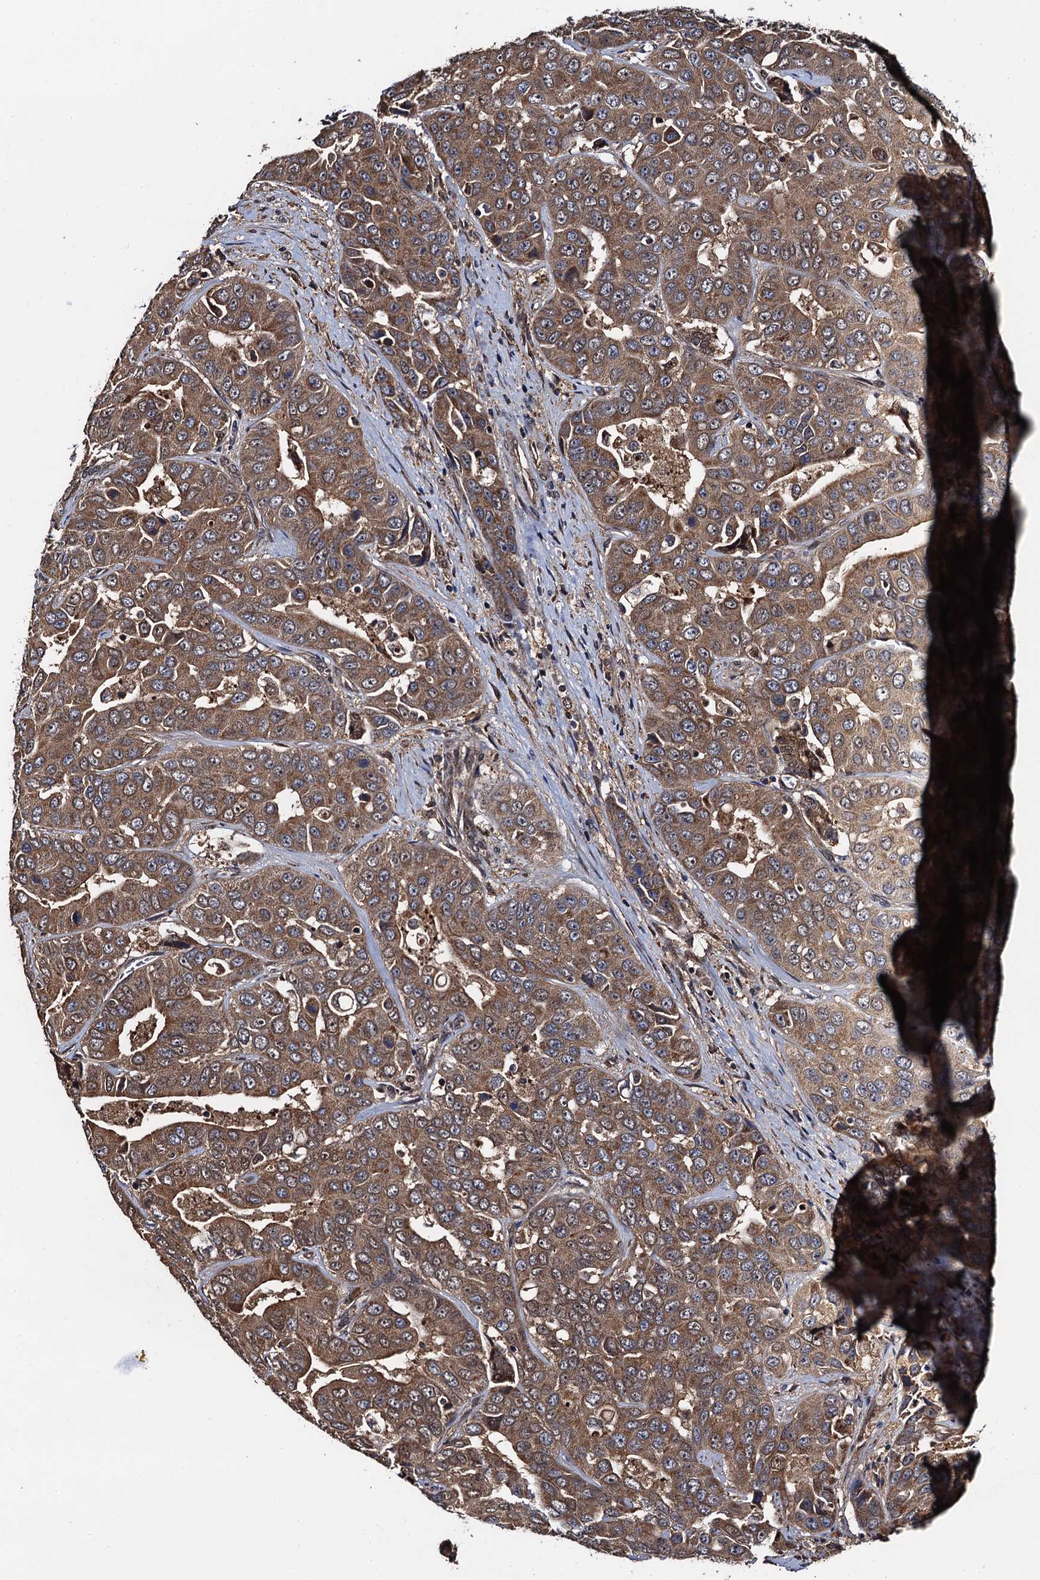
{"staining": {"intensity": "moderate", "quantity": ">75%", "location": "cytoplasmic/membranous"}, "tissue": "liver cancer", "cell_type": "Tumor cells", "image_type": "cancer", "snomed": [{"axis": "morphology", "description": "Cholangiocarcinoma"}, {"axis": "topography", "description": "Liver"}], "caption": "Immunohistochemistry (DAB (3,3'-diaminobenzidine)) staining of cholangiocarcinoma (liver) demonstrates moderate cytoplasmic/membranous protein positivity in about >75% of tumor cells. The protein of interest is stained brown, and the nuclei are stained in blue (DAB IHC with brightfield microscopy, high magnification).", "gene": "MIER2", "patient": {"sex": "female", "age": 52}}